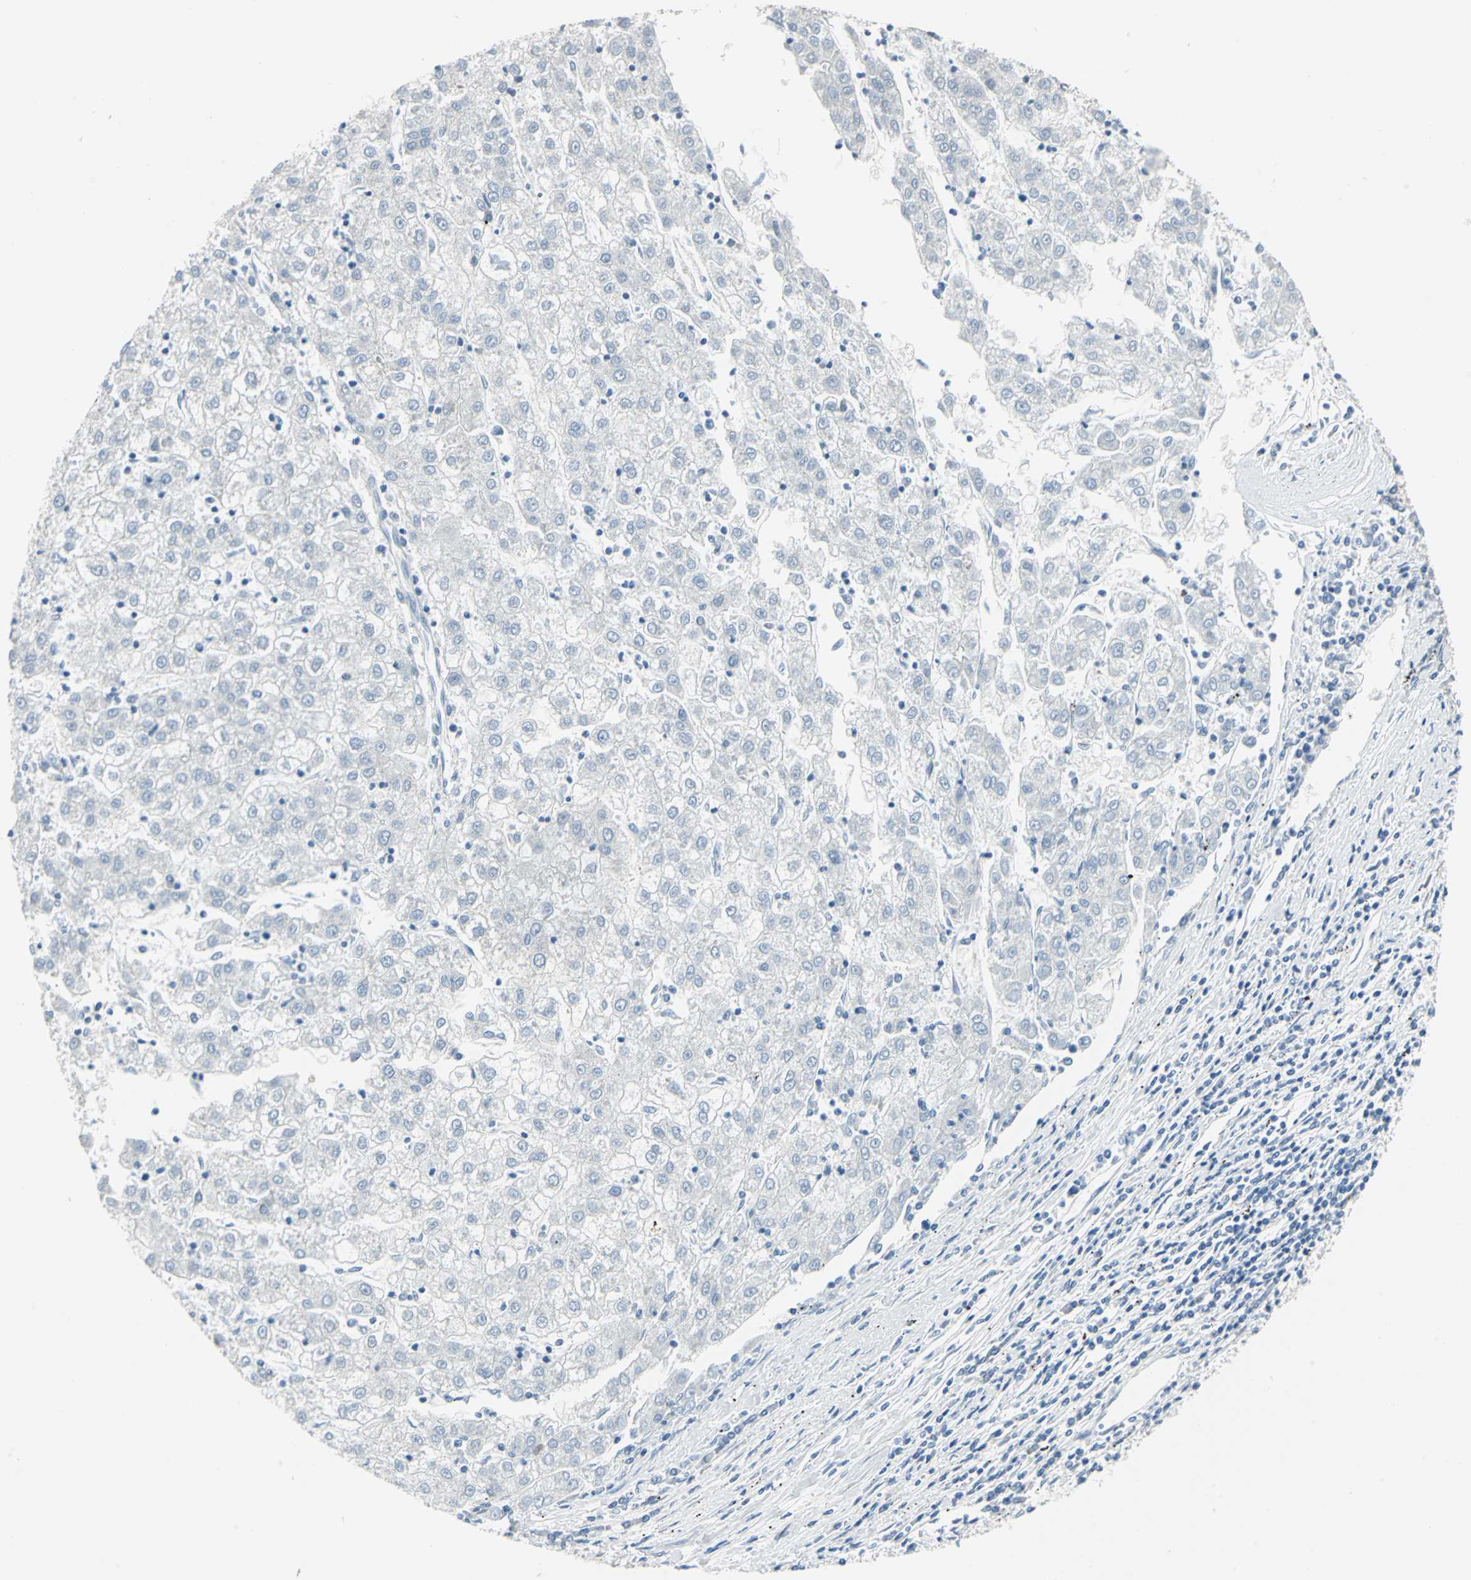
{"staining": {"intensity": "negative", "quantity": "none", "location": "none"}, "tissue": "liver cancer", "cell_type": "Tumor cells", "image_type": "cancer", "snomed": [{"axis": "morphology", "description": "Carcinoma, Hepatocellular, NOS"}, {"axis": "topography", "description": "Liver"}], "caption": "DAB immunohistochemical staining of hepatocellular carcinoma (liver) demonstrates no significant expression in tumor cells. Nuclei are stained in blue.", "gene": "GPR3", "patient": {"sex": "male", "age": 72}}